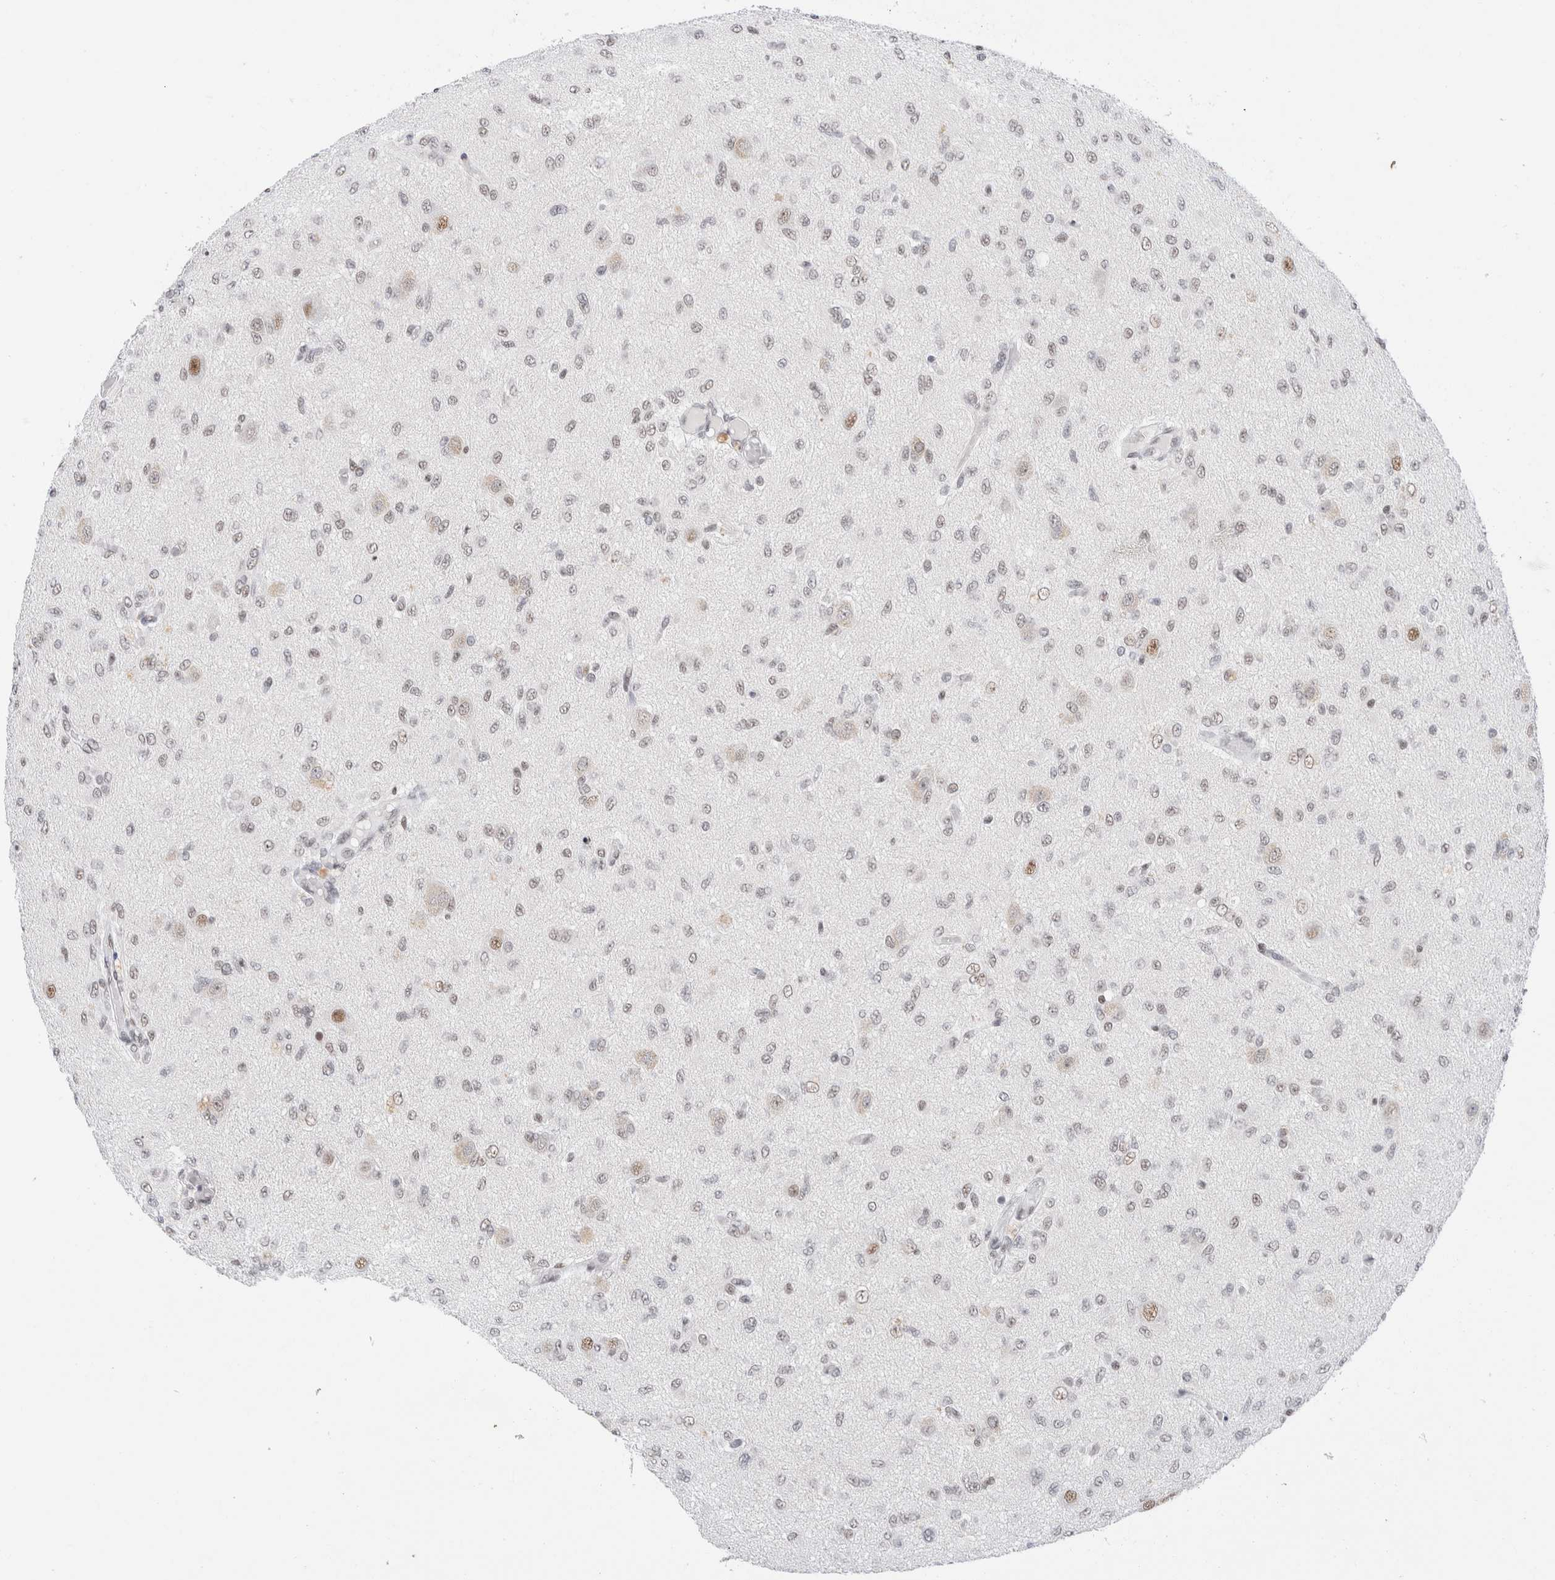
{"staining": {"intensity": "negative", "quantity": "none", "location": "none"}, "tissue": "glioma", "cell_type": "Tumor cells", "image_type": "cancer", "snomed": [{"axis": "morphology", "description": "Glioma, malignant, High grade"}, {"axis": "topography", "description": "Brain"}], "caption": "An immunohistochemistry (IHC) image of malignant high-grade glioma is shown. There is no staining in tumor cells of malignant high-grade glioma.", "gene": "COPS7A", "patient": {"sex": "female", "age": 59}}